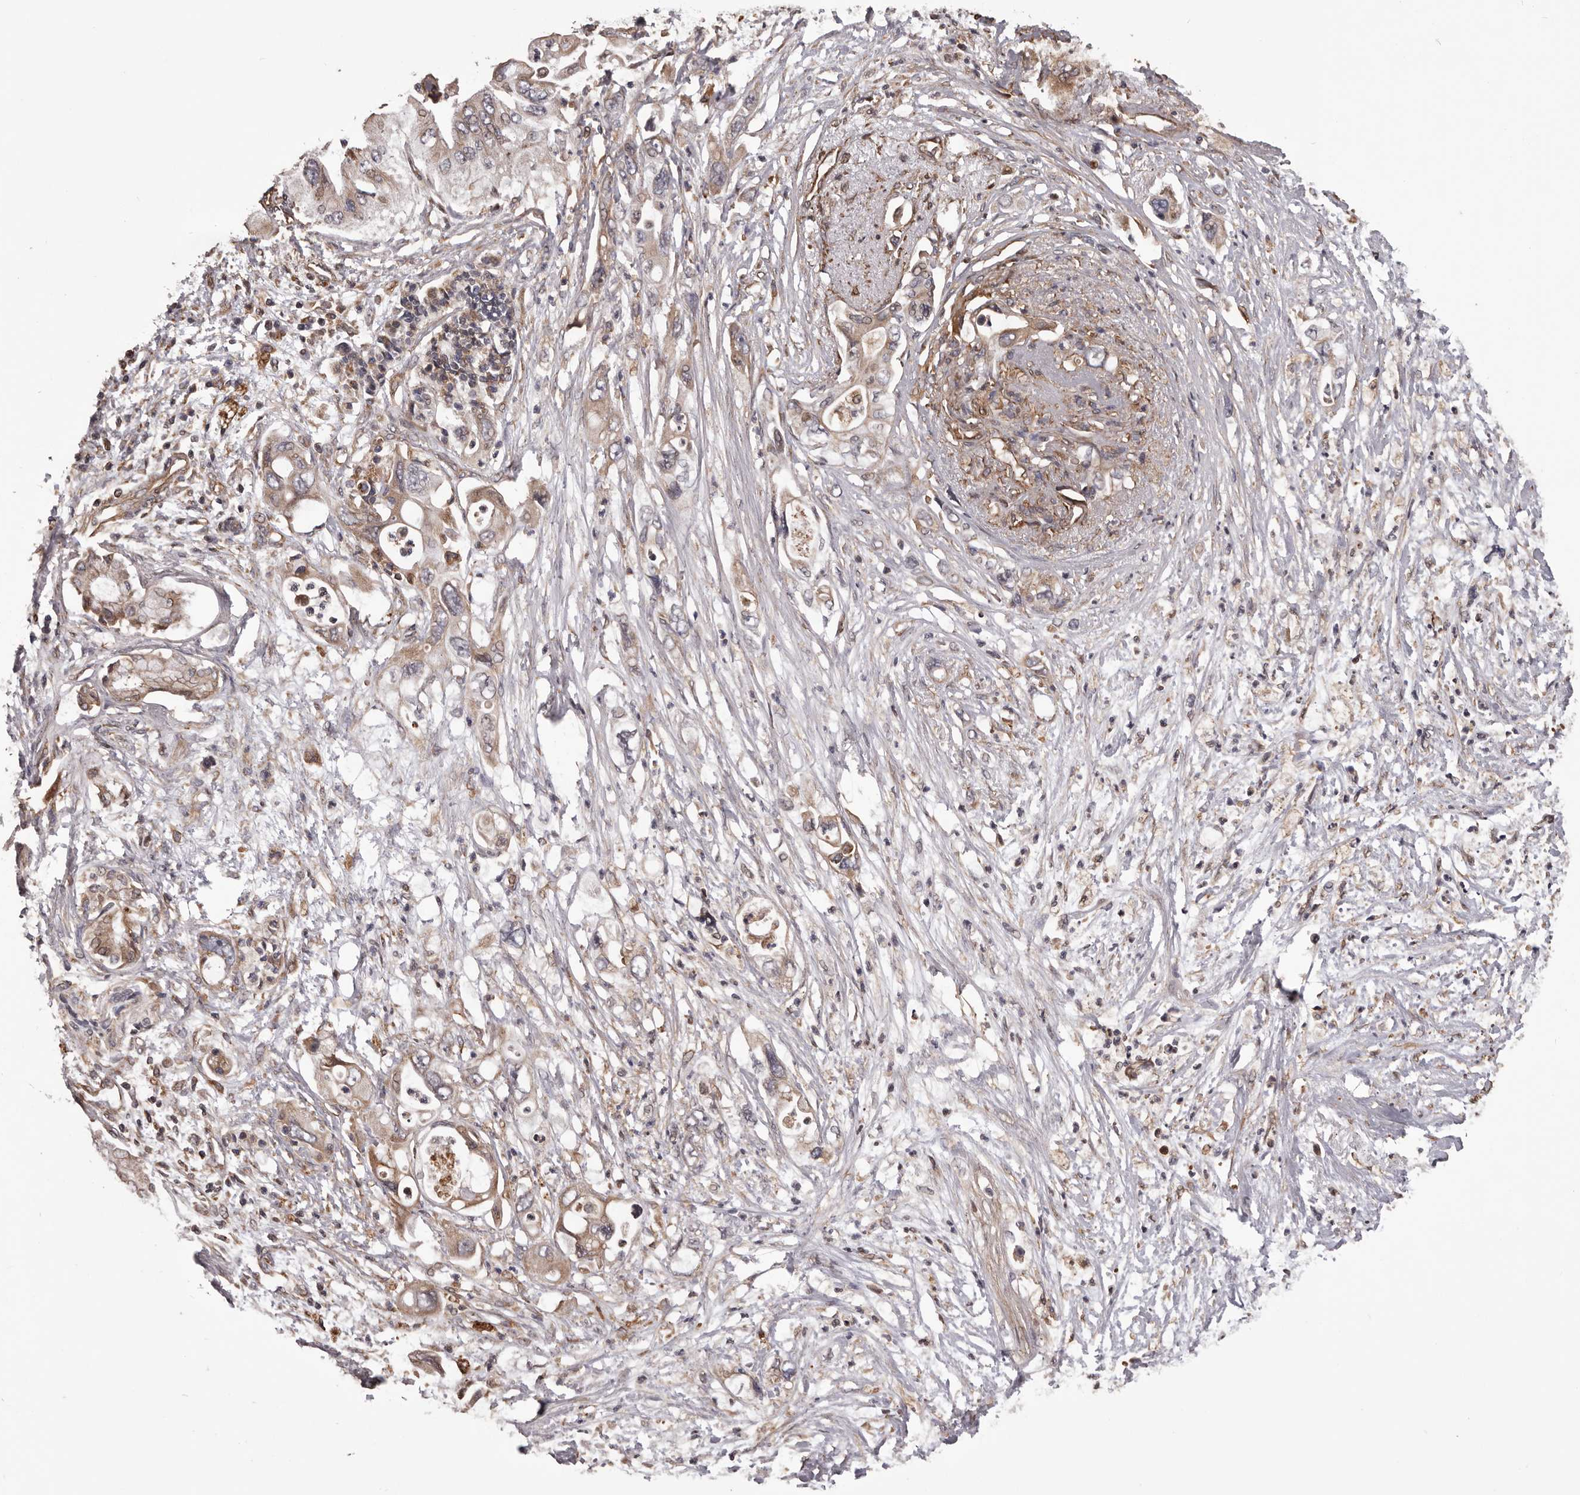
{"staining": {"intensity": "weak", "quantity": ">75%", "location": "cytoplasmic/membranous"}, "tissue": "pancreatic cancer", "cell_type": "Tumor cells", "image_type": "cancer", "snomed": [{"axis": "morphology", "description": "Adenocarcinoma, NOS"}, {"axis": "topography", "description": "Pancreas"}], "caption": "Immunohistochemical staining of pancreatic adenocarcinoma exhibits low levels of weak cytoplasmic/membranous positivity in about >75% of tumor cells. The protein is shown in brown color, while the nuclei are stained blue.", "gene": "CEP104", "patient": {"sex": "male", "age": 66}}